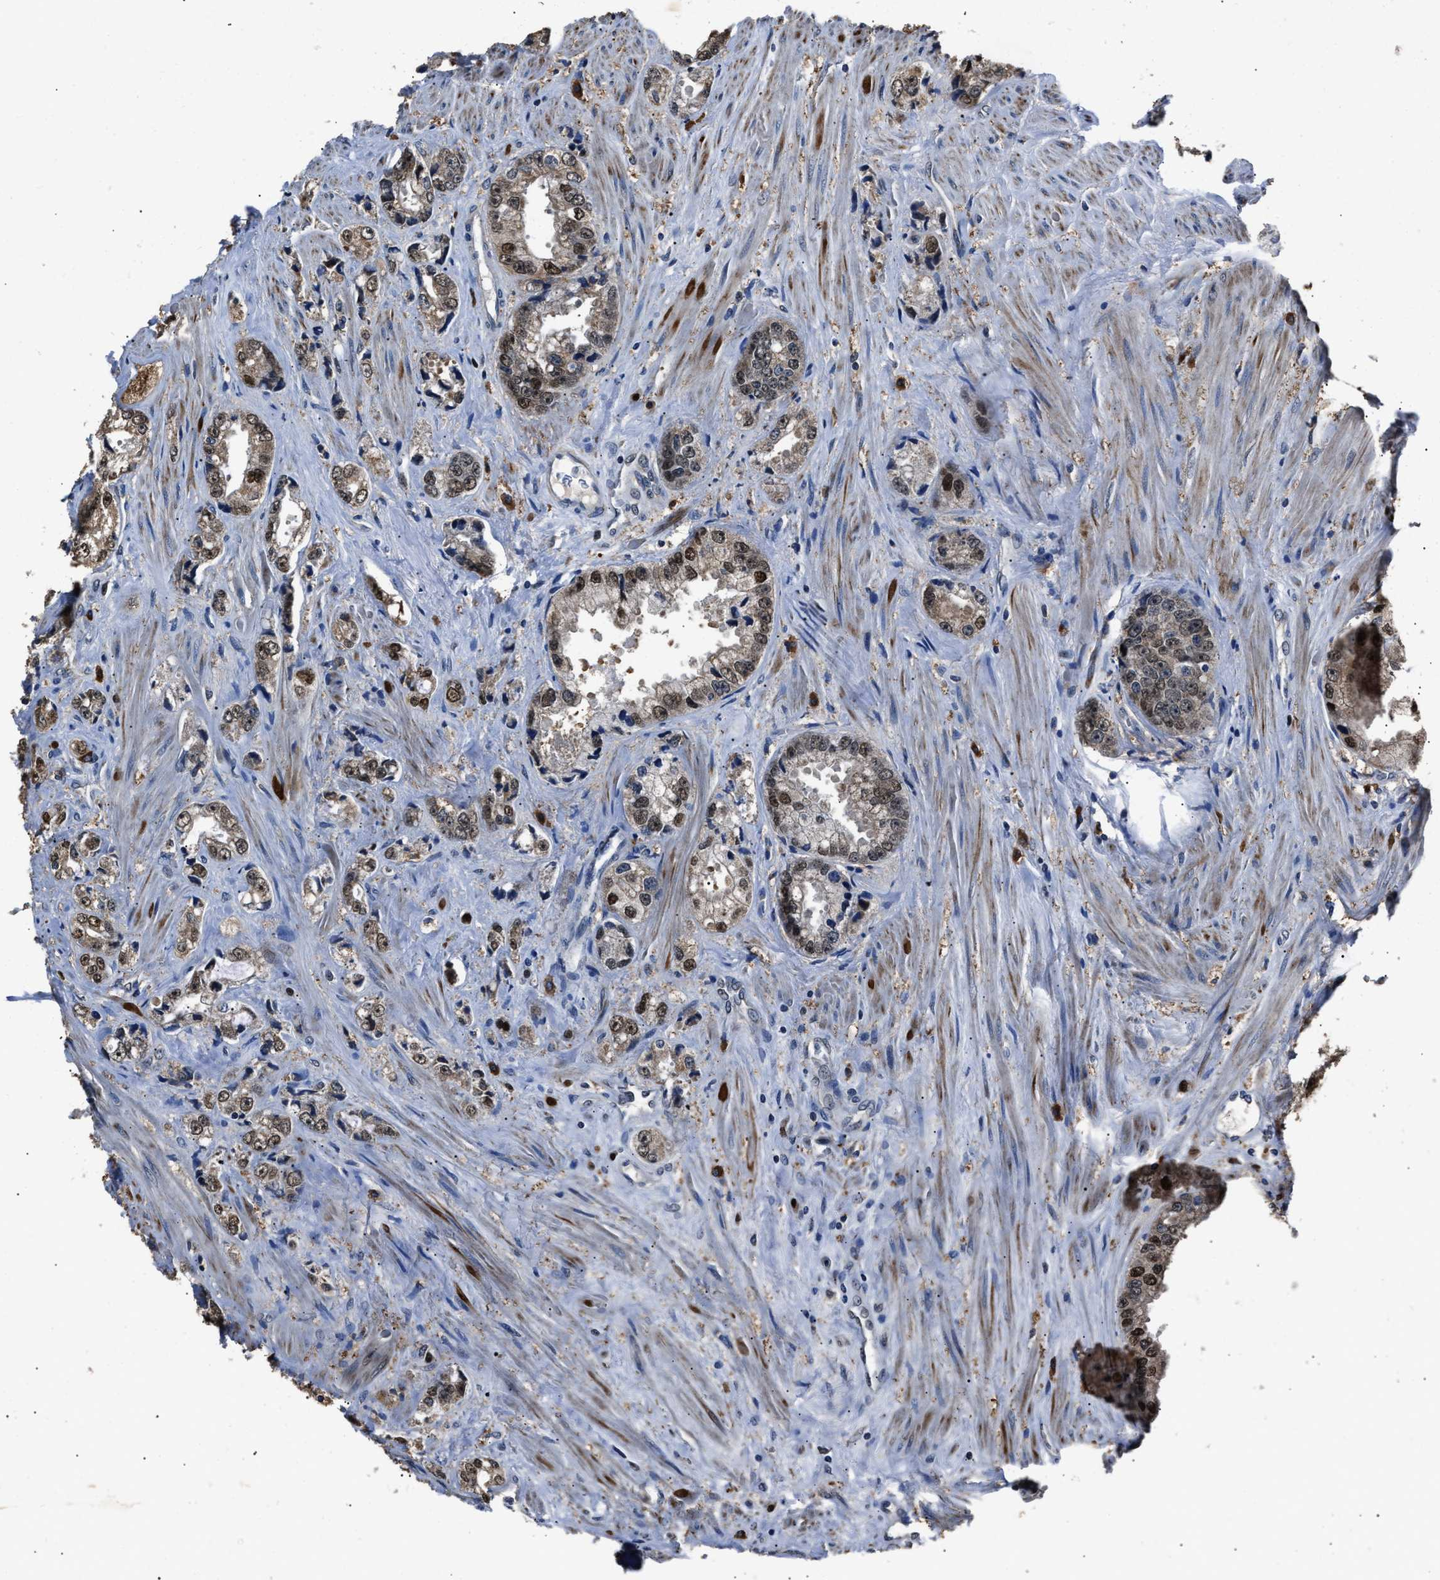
{"staining": {"intensity": "moderate", "quantity": "25%-75%", "location": "nuclear"}, "tissue": "prostate cancer", "cell_type": "Tumor cells", "image_type": "cancer", "snomed": [{"axis": "morphology", "description": "Adenocarcinoma, High grade"}, {"axis": "topography", "description": "Prostate"}], "caption": "Moderate nuclear protein expression is appreciated in about 25%-75% of tumor cells in prostate adenocarcinoma (high-grade).", "gene": "NSUN5", "patient": {"sex": "male", "age": 61}}